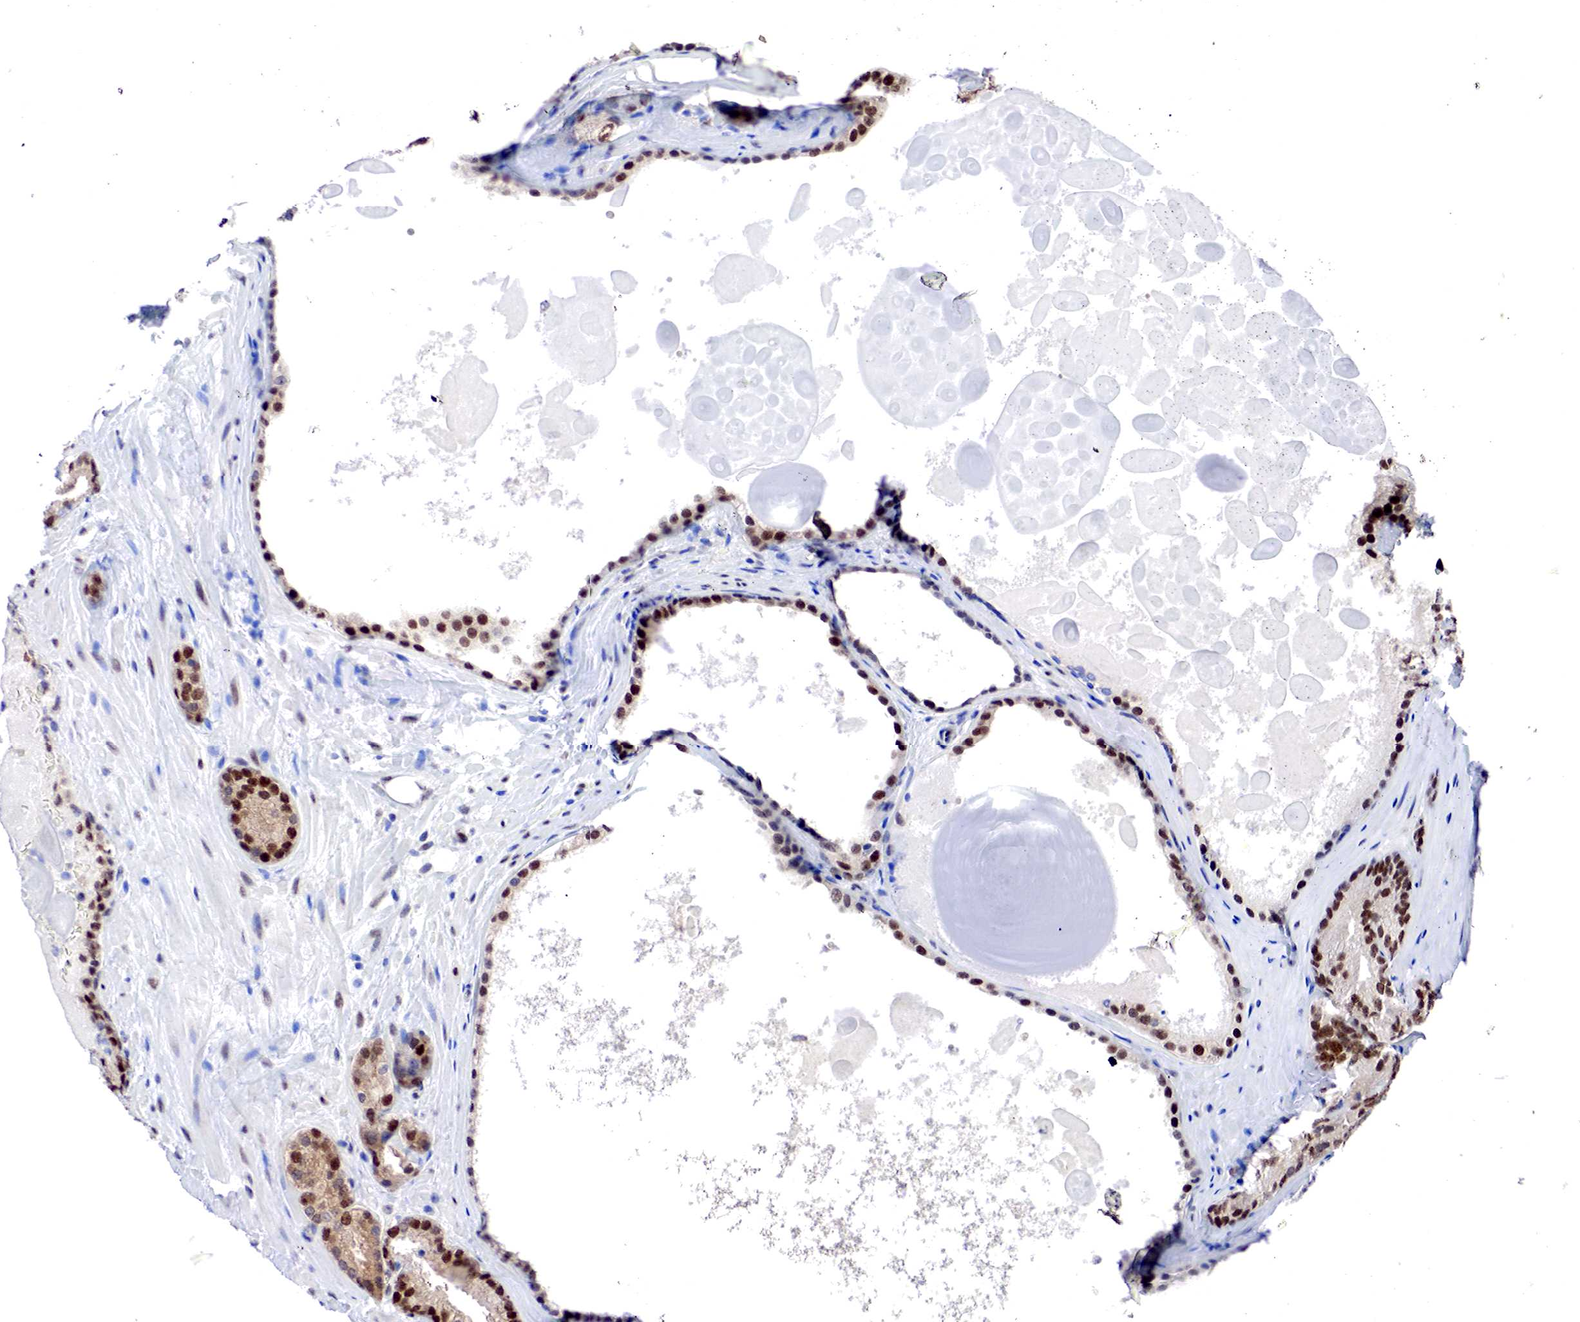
{"staining": {"intensity": "moderate", "quantity": ">75%", "location": "cytoplasmic/membranous,nuclear"}, "tissue": "prostate cancer", "cell_type": "Tumor cells", "image_type": "cancer", "snomed": [{"axis": "morphology", "description": "Adenocarcinoma, Medium grade"}, {"axis": "topography", "description": "Prostate"}], "caption": "Tumor cells display moderate cytoplasmic/membranous and nuclear expression in about >75% of cells in prostate medium-grade adenocarcinoma.", "gene": "PABIR2", "patient": {"sex": "male", "age": 60}}